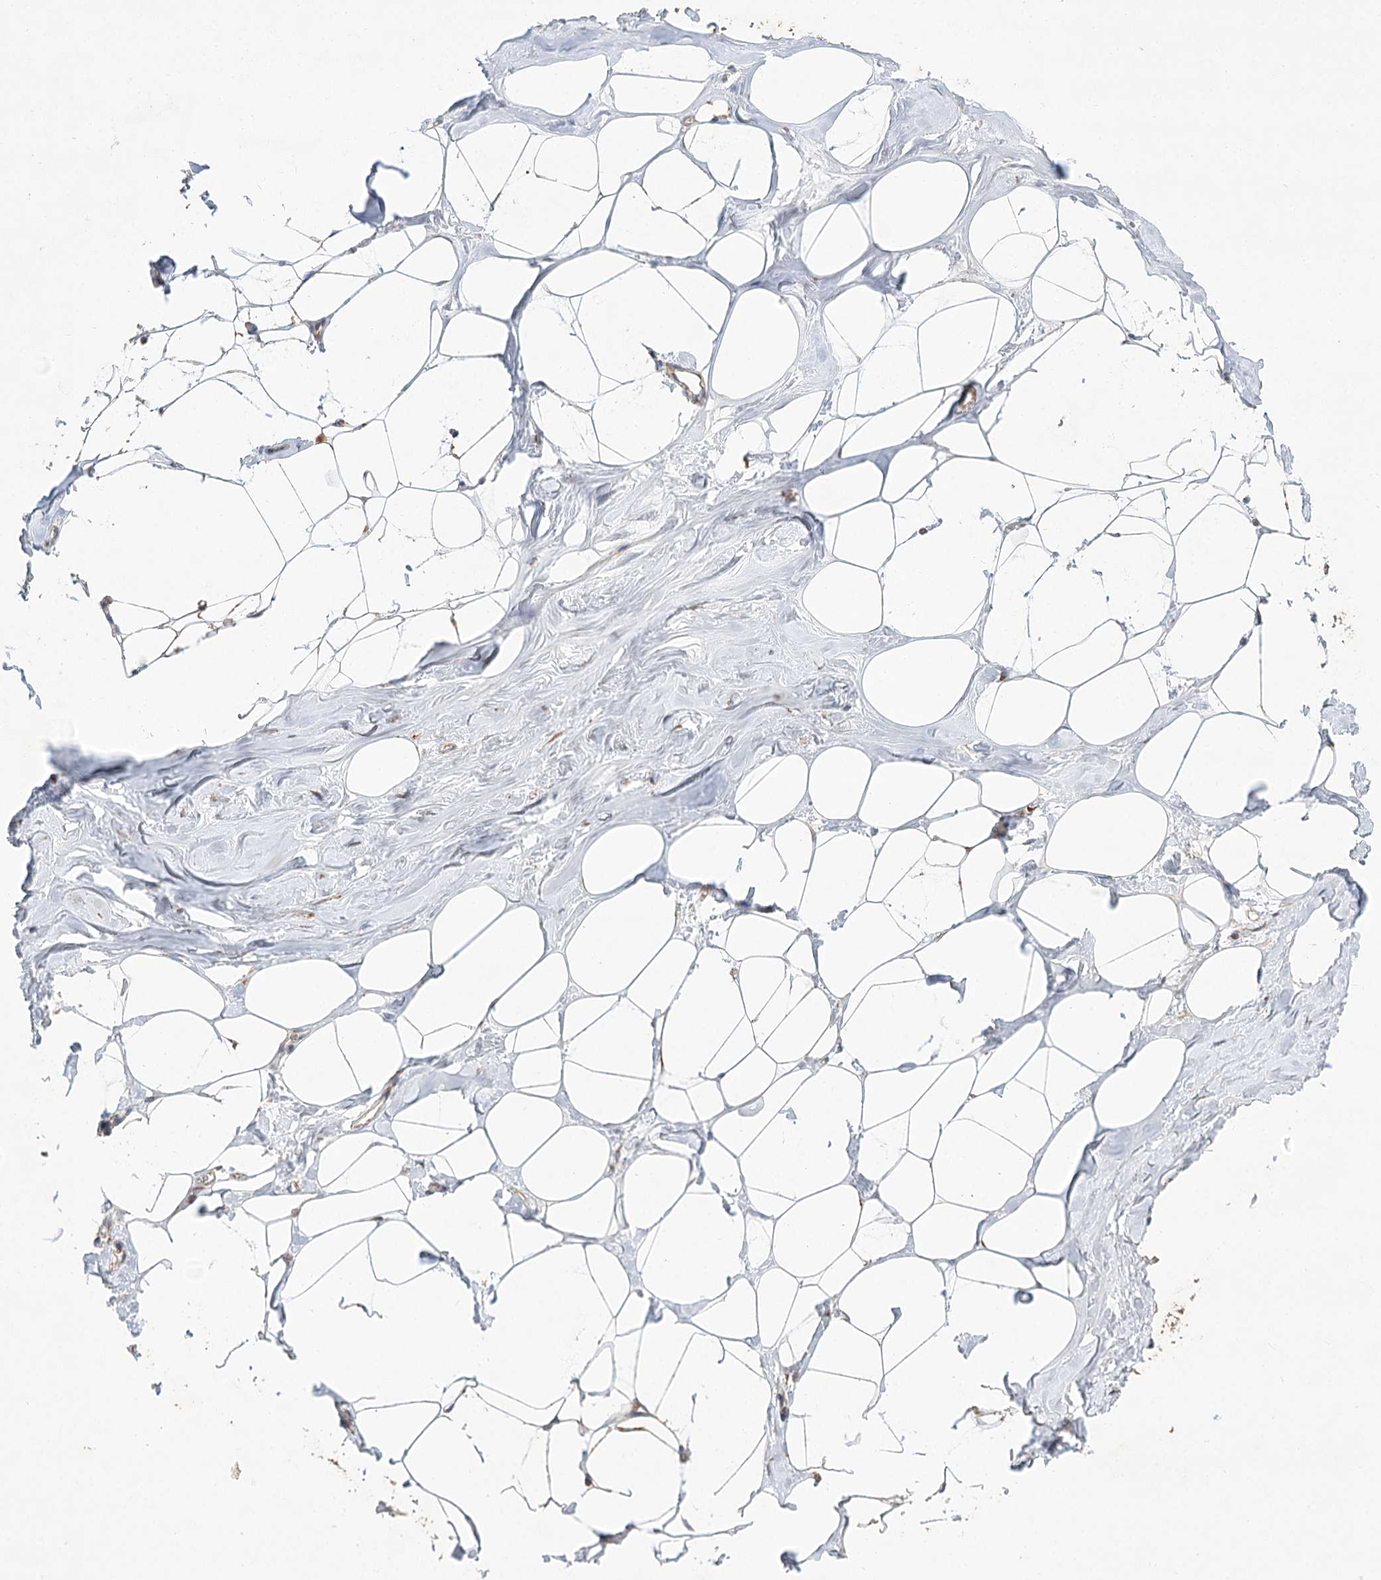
{"staining": {"intensity": "moderate", "quantity": ">75%", "location": "cytoplasmic/membranous"}, "tissue": "adipose tissue", "cell_type": "Adipocytes", "image_type": "normal", "snomed": [{"axis": "morphology", "description": "Normal tissue, NOS"}, {"axis": "morphology", "description": "Fibrosis, NOS"}, {"axis": "topography", "description": "Breast"}, {"axis": "topography", "description": "Adipose tissue"}], "caption": "This is an image of immunohistochemistry staining of unremarkable adipose tissue, which shows moderate expression in the cytoplasmic/membranous of adipocytes.", "gene": "ZFYVE16", "patient": {"sex": "female", "age": 39}}